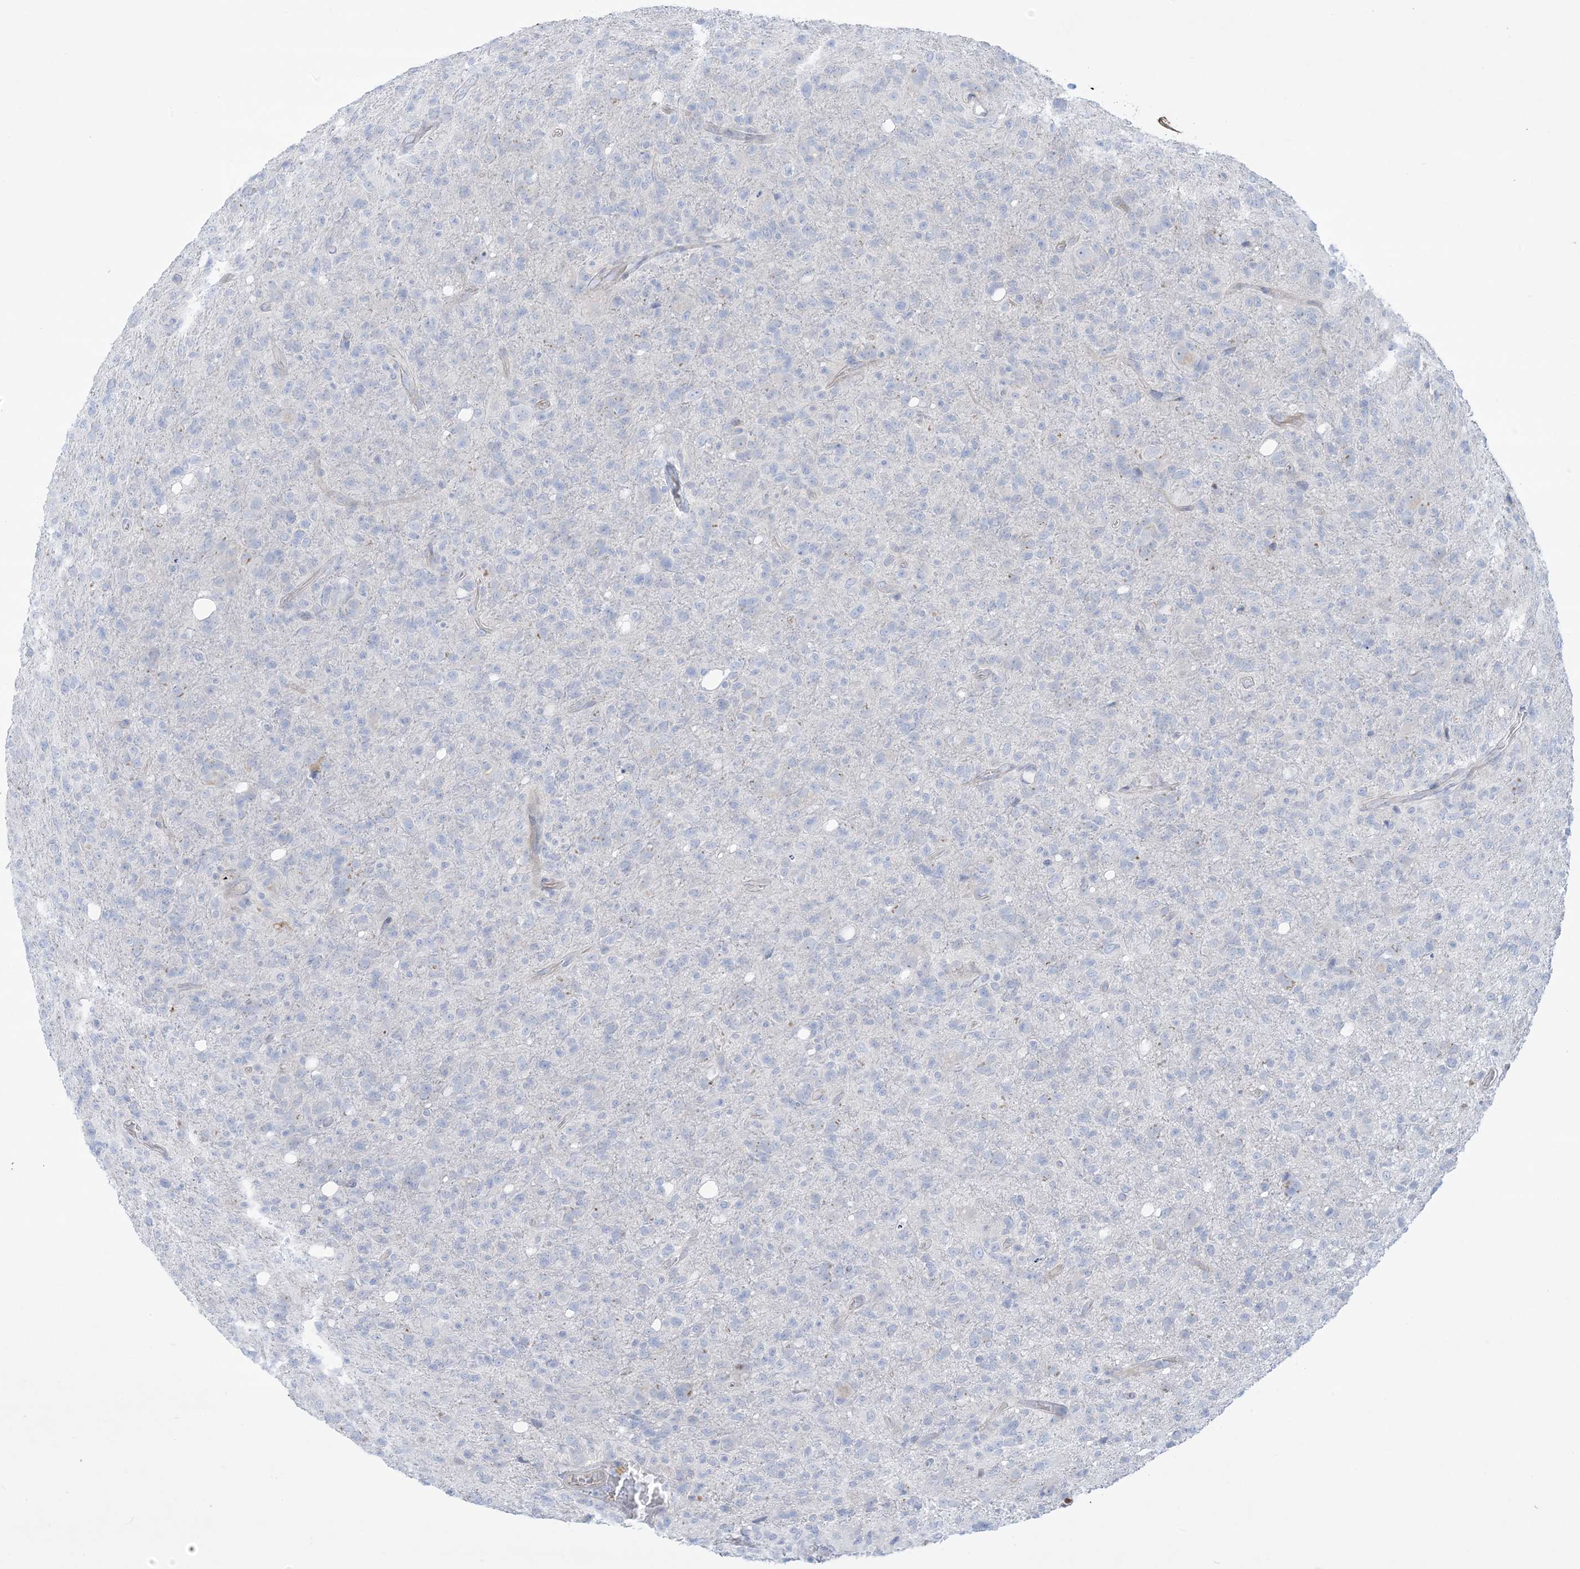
{"staining": {"intensity": "negative", "quantity": "none", "location": "none"}, "tissue": "glioma", "cell_type": "Tumor cells", "image_type": "cancer", "snomed": [{"axis": "morphology", "description": "Glioma, malignant, High grade"}, {"axis": "topography", "description": "Brain"}], "caption": "Tumor cells show no significant positivity in malignant glioma (high-grade).", "gene": "ATP11C", "patient": {"sex": "female", "age": 57}}